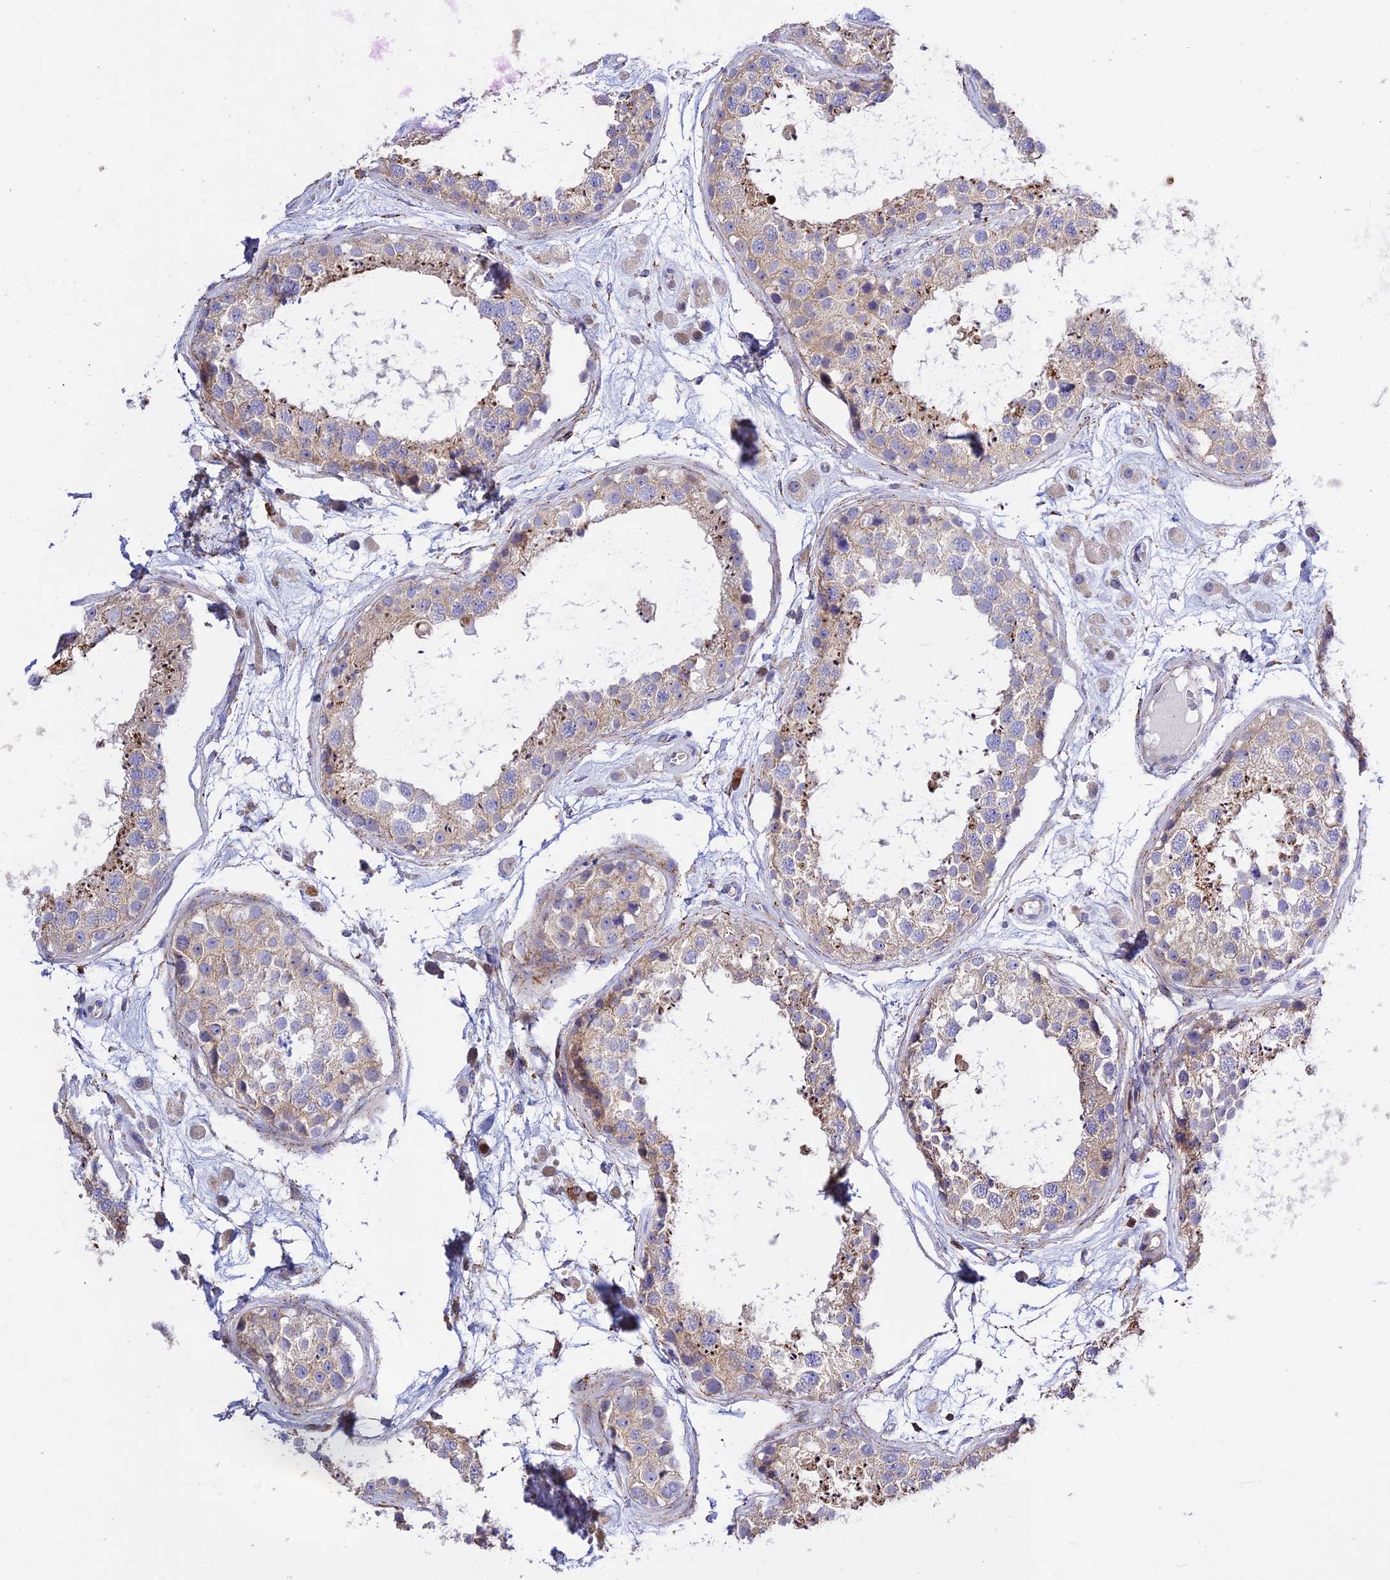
{"staining": {"intensity": "moderate", "quantity": "<25%", "location": "cytoplasmic/membranous"}, "tissue": "testis", "cell_type": "Cells in seminiferous ducts", "image_type": "normal", "snomed": [{"axis": "morphology", "description": "Normal tissue, NOS"}, {"axis": "topography", "description": "Testis"}], "caption": "Protein analysis of benign testis reveals moderate cytoplasmic/membranous staining in approximately <25% of cells in seminiferous ducts. (Stains: DAB (3,3'-diaminobenzidine) in brown, nuclei in blue, Microscopy: brightfield microscopy at high magnification).", "gene": "PRIM1", "patient": {"sex": "male", "age": 25}}